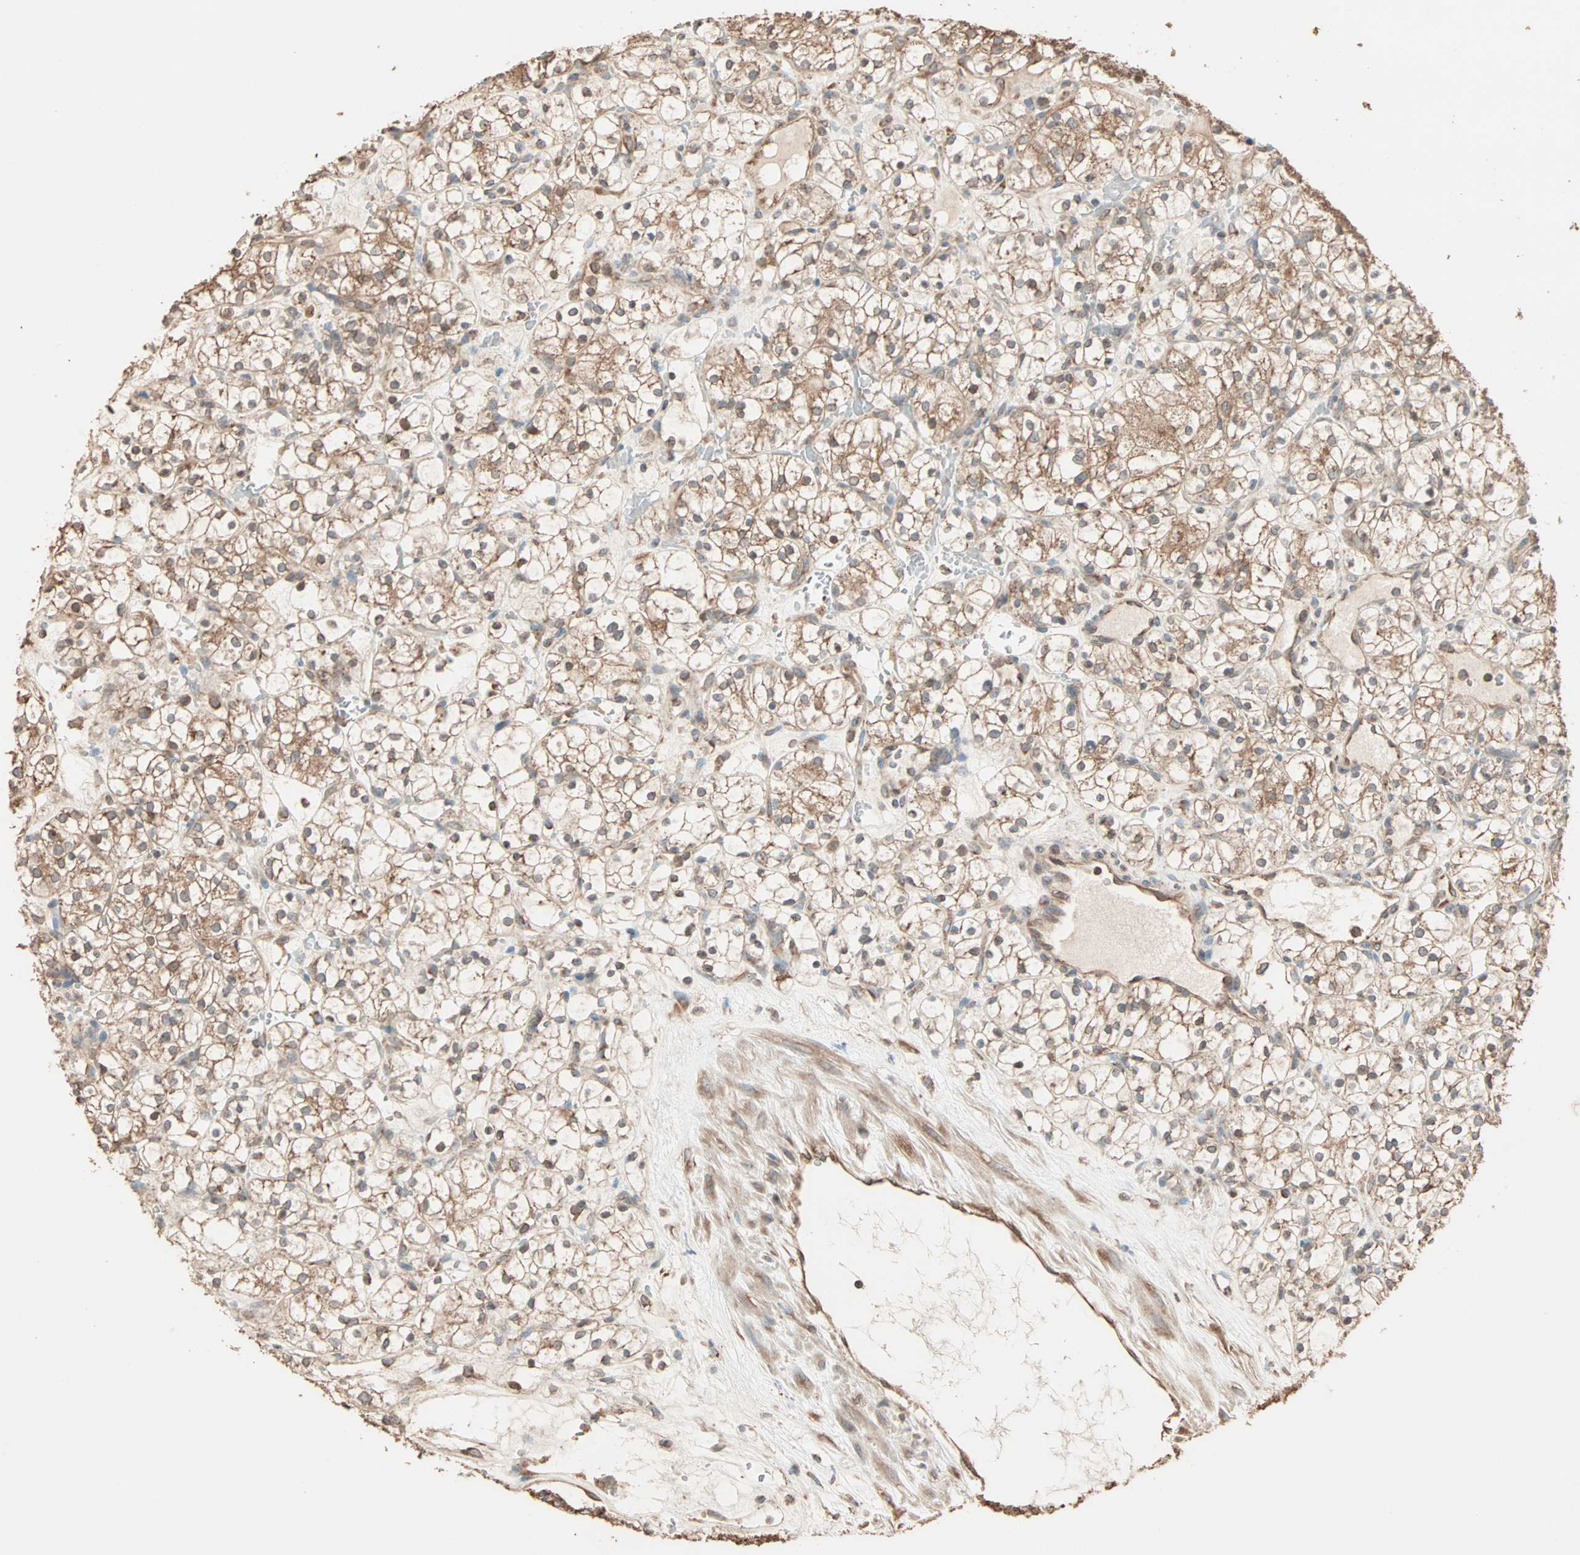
{"staining": {"intensity": "moderate", "quantity": ">75%", "location": "cytoplasmic/membranous"}, "tissue": "renal cancer", "cell_type": "Tumor cells", "image_type": "cancer", "snomed": [{"axis": "morphology", "description": "Adenocarcinoma, NOS"}, {"axis": "topography", "description": "Kidney"}], "caption": "Human renal adenocarcinoma stained with a protein marker displays moderate staining in tumor cells.", "gene": "EIF4G2", "patient": {"sex": "female", "age": 60}}